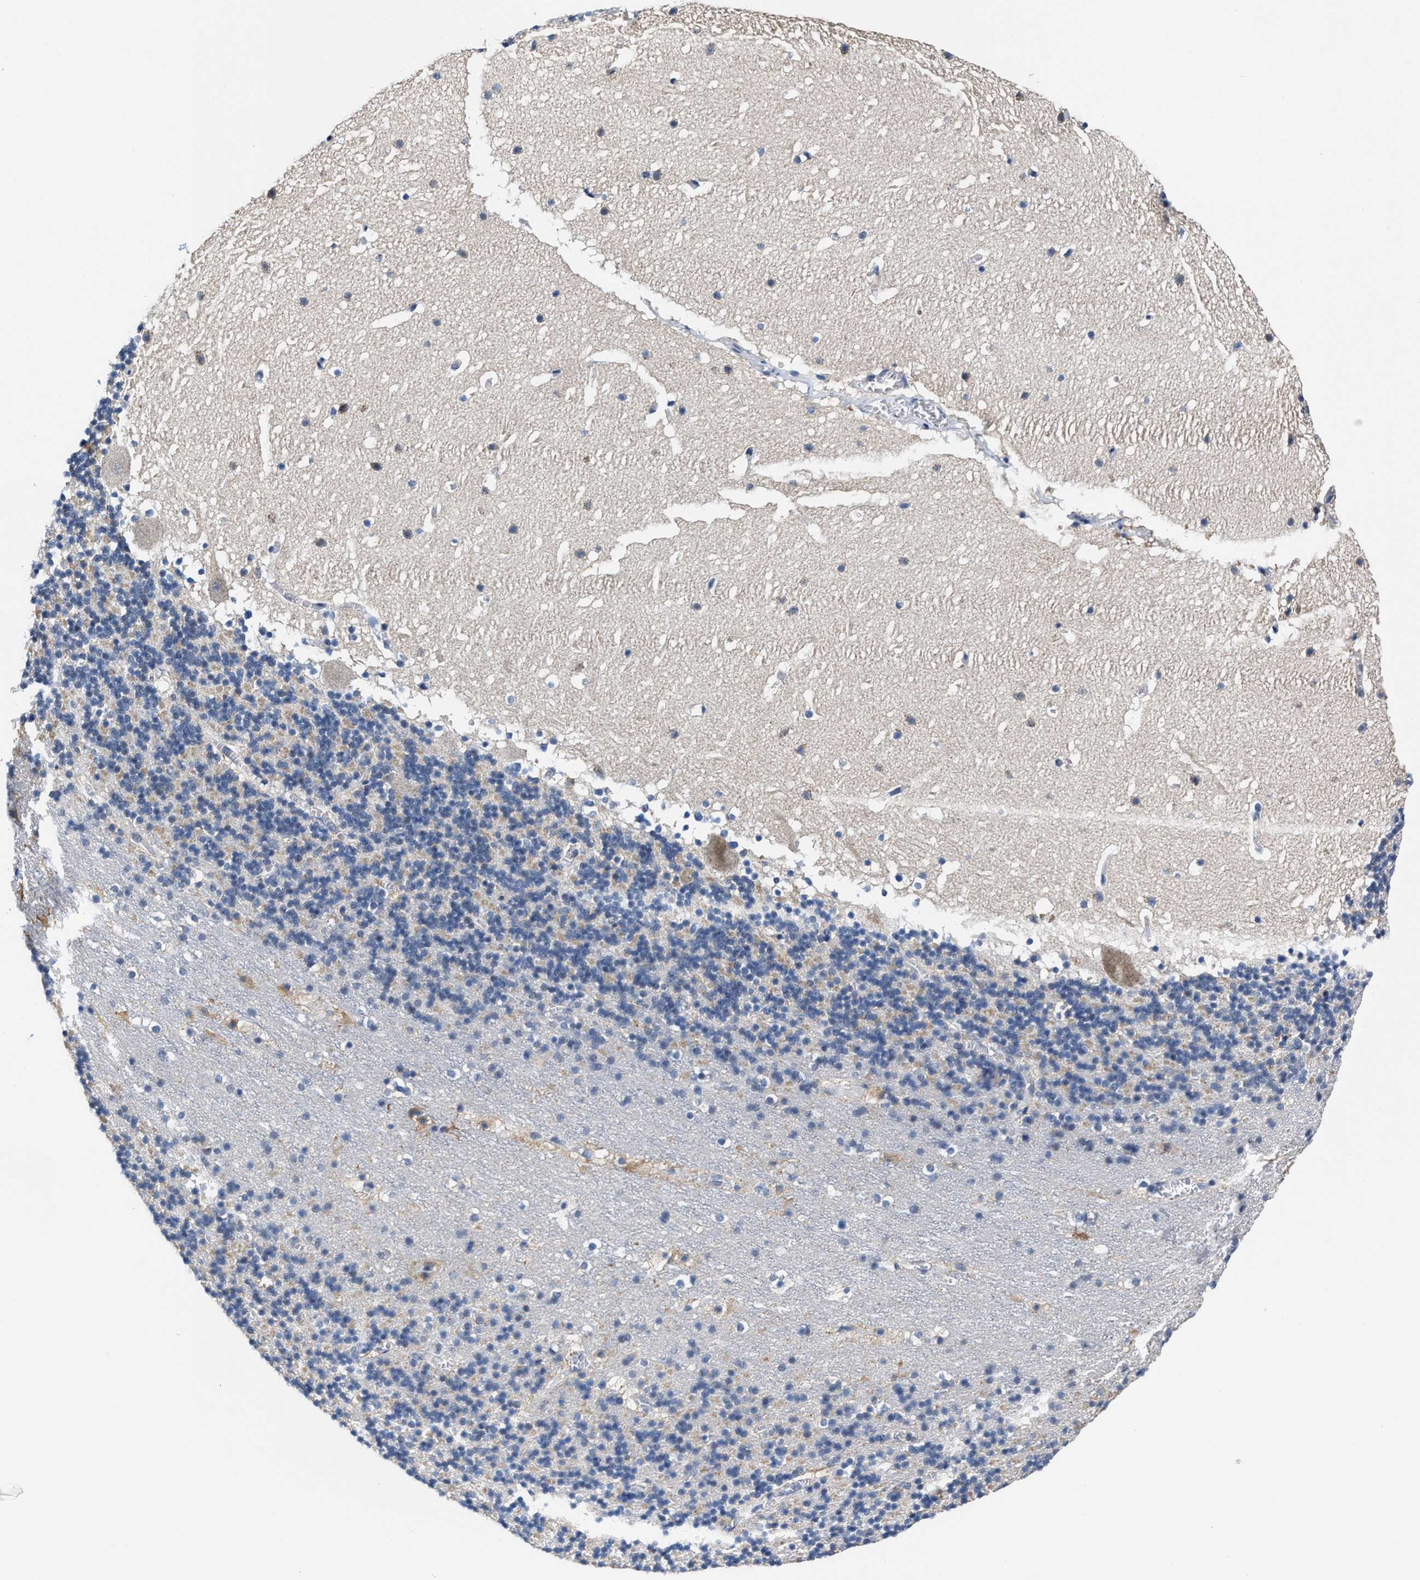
{"staining": {"intensity": "weak", "quantity": "<25%", "location": "cytoplasmic/membranous"}, "tissue": "cerebellum", "cell_type": "Cells in granular layer", "image_type": "normal", "snomed": [{"axis": "morphology", "description": "Normal tissue, NOS"}, {"axis": "topography", "description": "Cerebellum"}], "caption": "Benign cerebellum was stained to show a protein in brown. There is no significant positivity in cells in granular layer.", "gene": "ID3", "patient": {"sex": "male", "age": 45}}